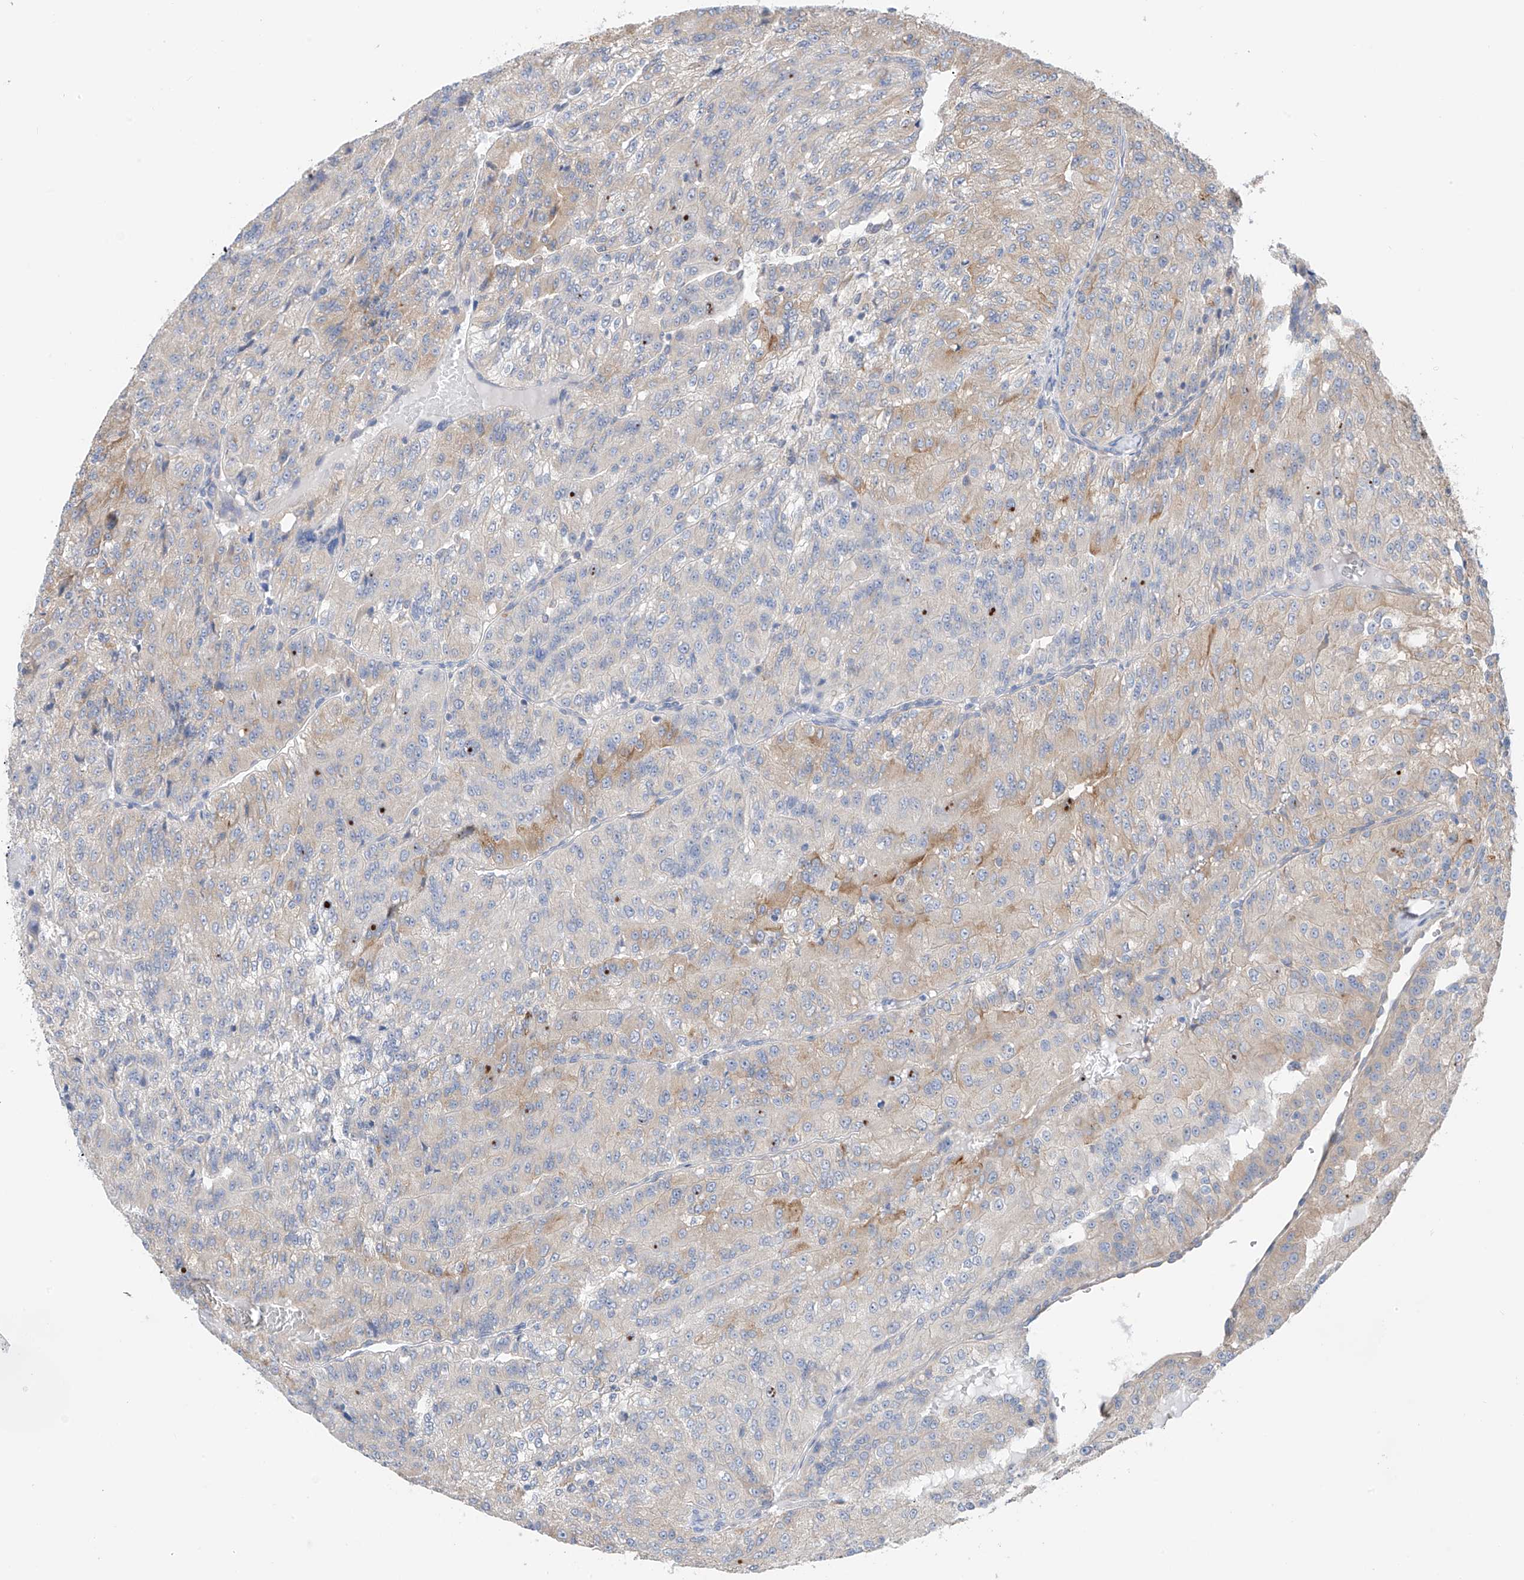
{"staining": {"intensity": "weak", "quantity": "25%-75%", "location": "cytoplasmic/membranous"}, "tissue": "renal cancer", "cell_type": "Tumor cells", "image_type": "cancer", "snomed": [{"axis": "morphology", "description": "Adenocarcinoma, NOS"}, {"axis": "topography", "description": "Kidney"}], "caption": "Protein expression analysis of human renal adenocarcinoma reveals weak cytoplasmic/membranous positivity in about 25%-75% of tumor cells.", "gene": "REC8", "patient": {"sex": "female", "age": 63}}